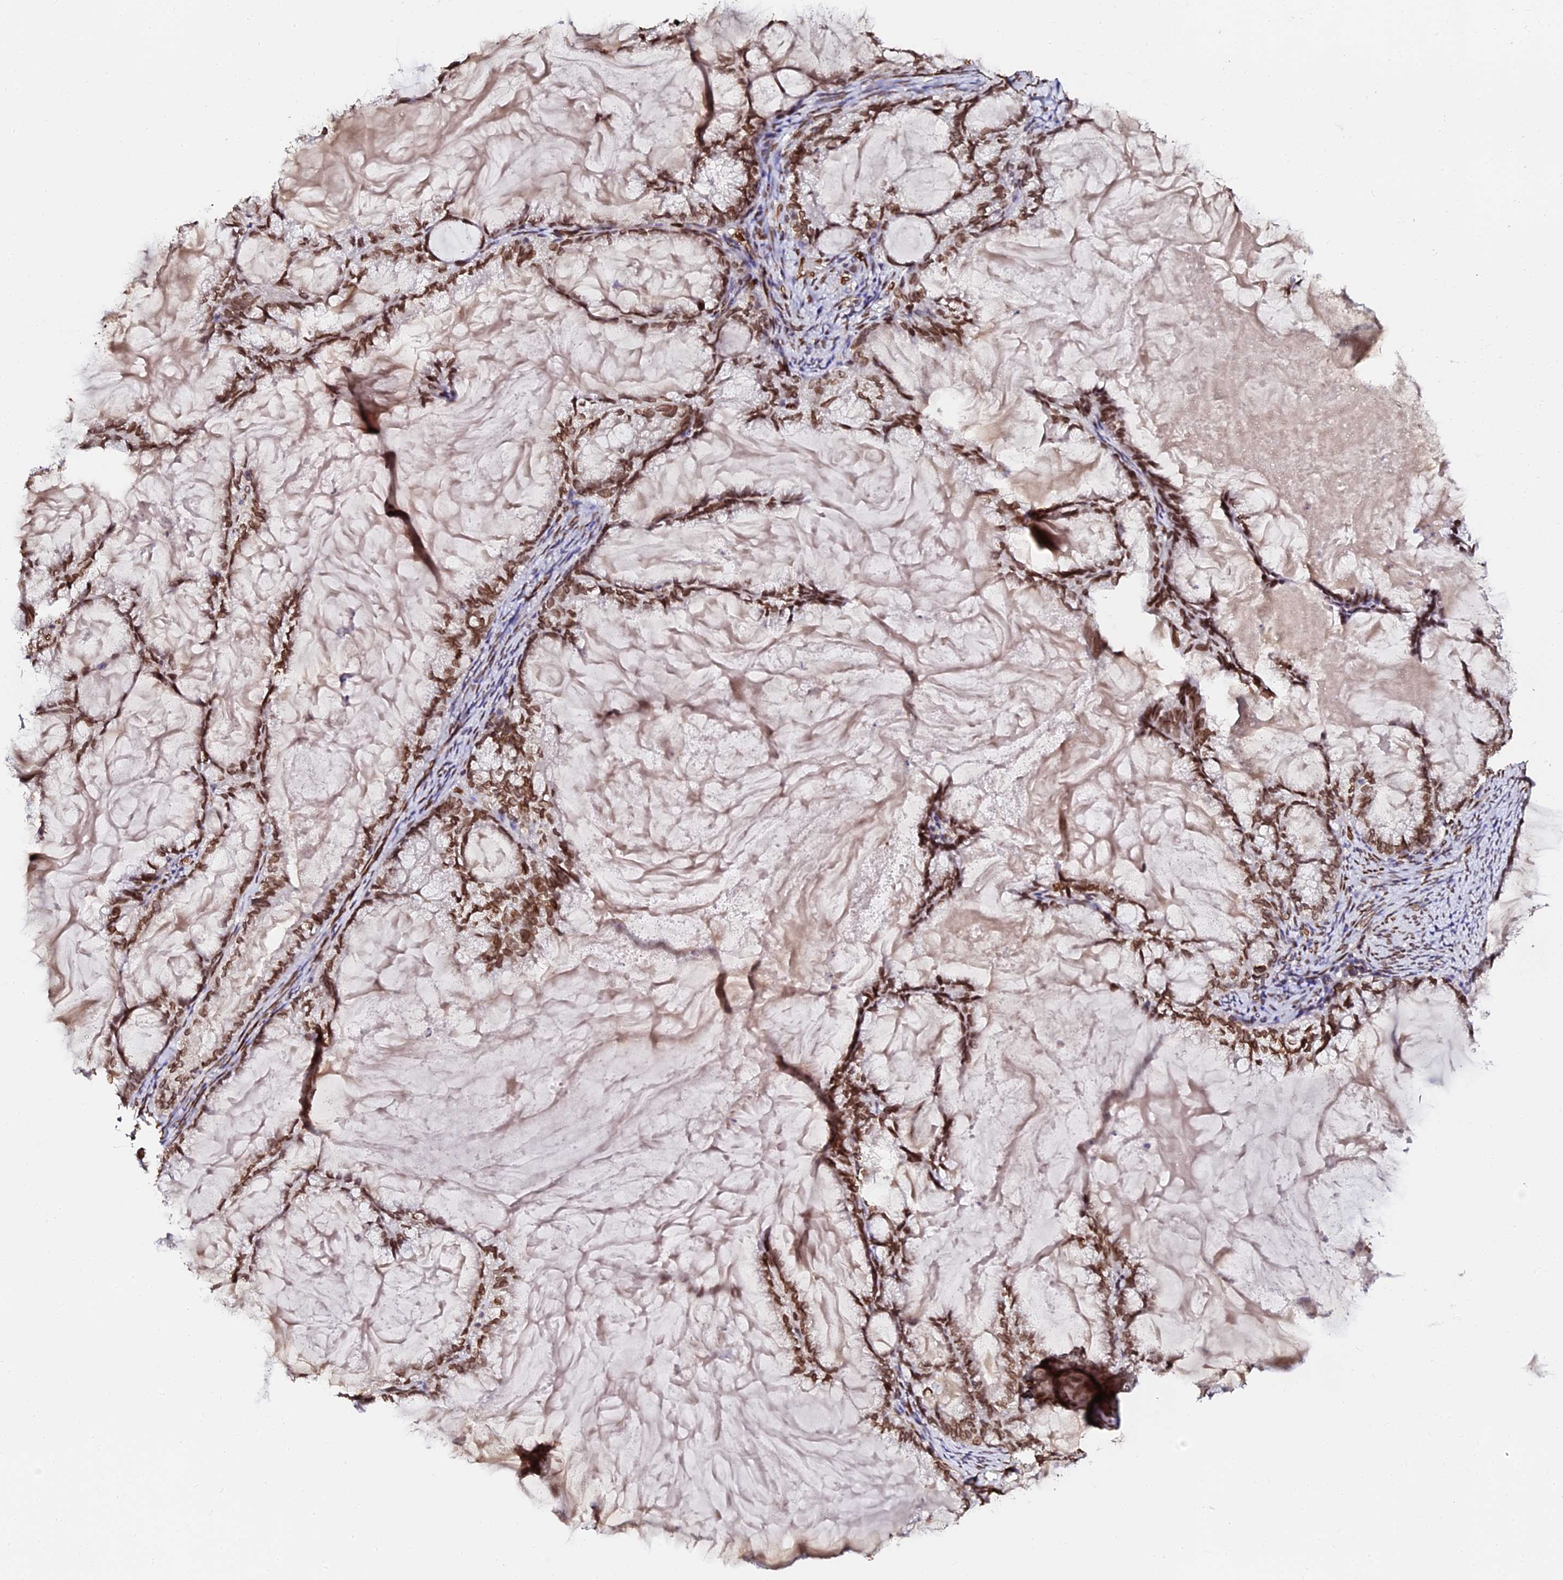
{"staining": {"intensity": "strong", "quantity": ">75%", "location": "cytoplasmic/membranous,nuclear"}, "tissue": "endometrial cancer", "cell_type": "Tumor cells", "image_type": "cancer", "snomed": [{"axis": "morphology", "description": "Adenocarcinoma, NOS"}, {"axis": "topography", "description": "Endometrium"}], "caption": "IHC micrograph of endometrial cancer (adenocarcinoma) stained for a protein (brown), which reveals high levels of strong cytoplasmic/membranous and nuclear positivity in about >75% of tumor cells.", "gene": "ANAPC5", "patient": {"sex": "female", "age": 86}}